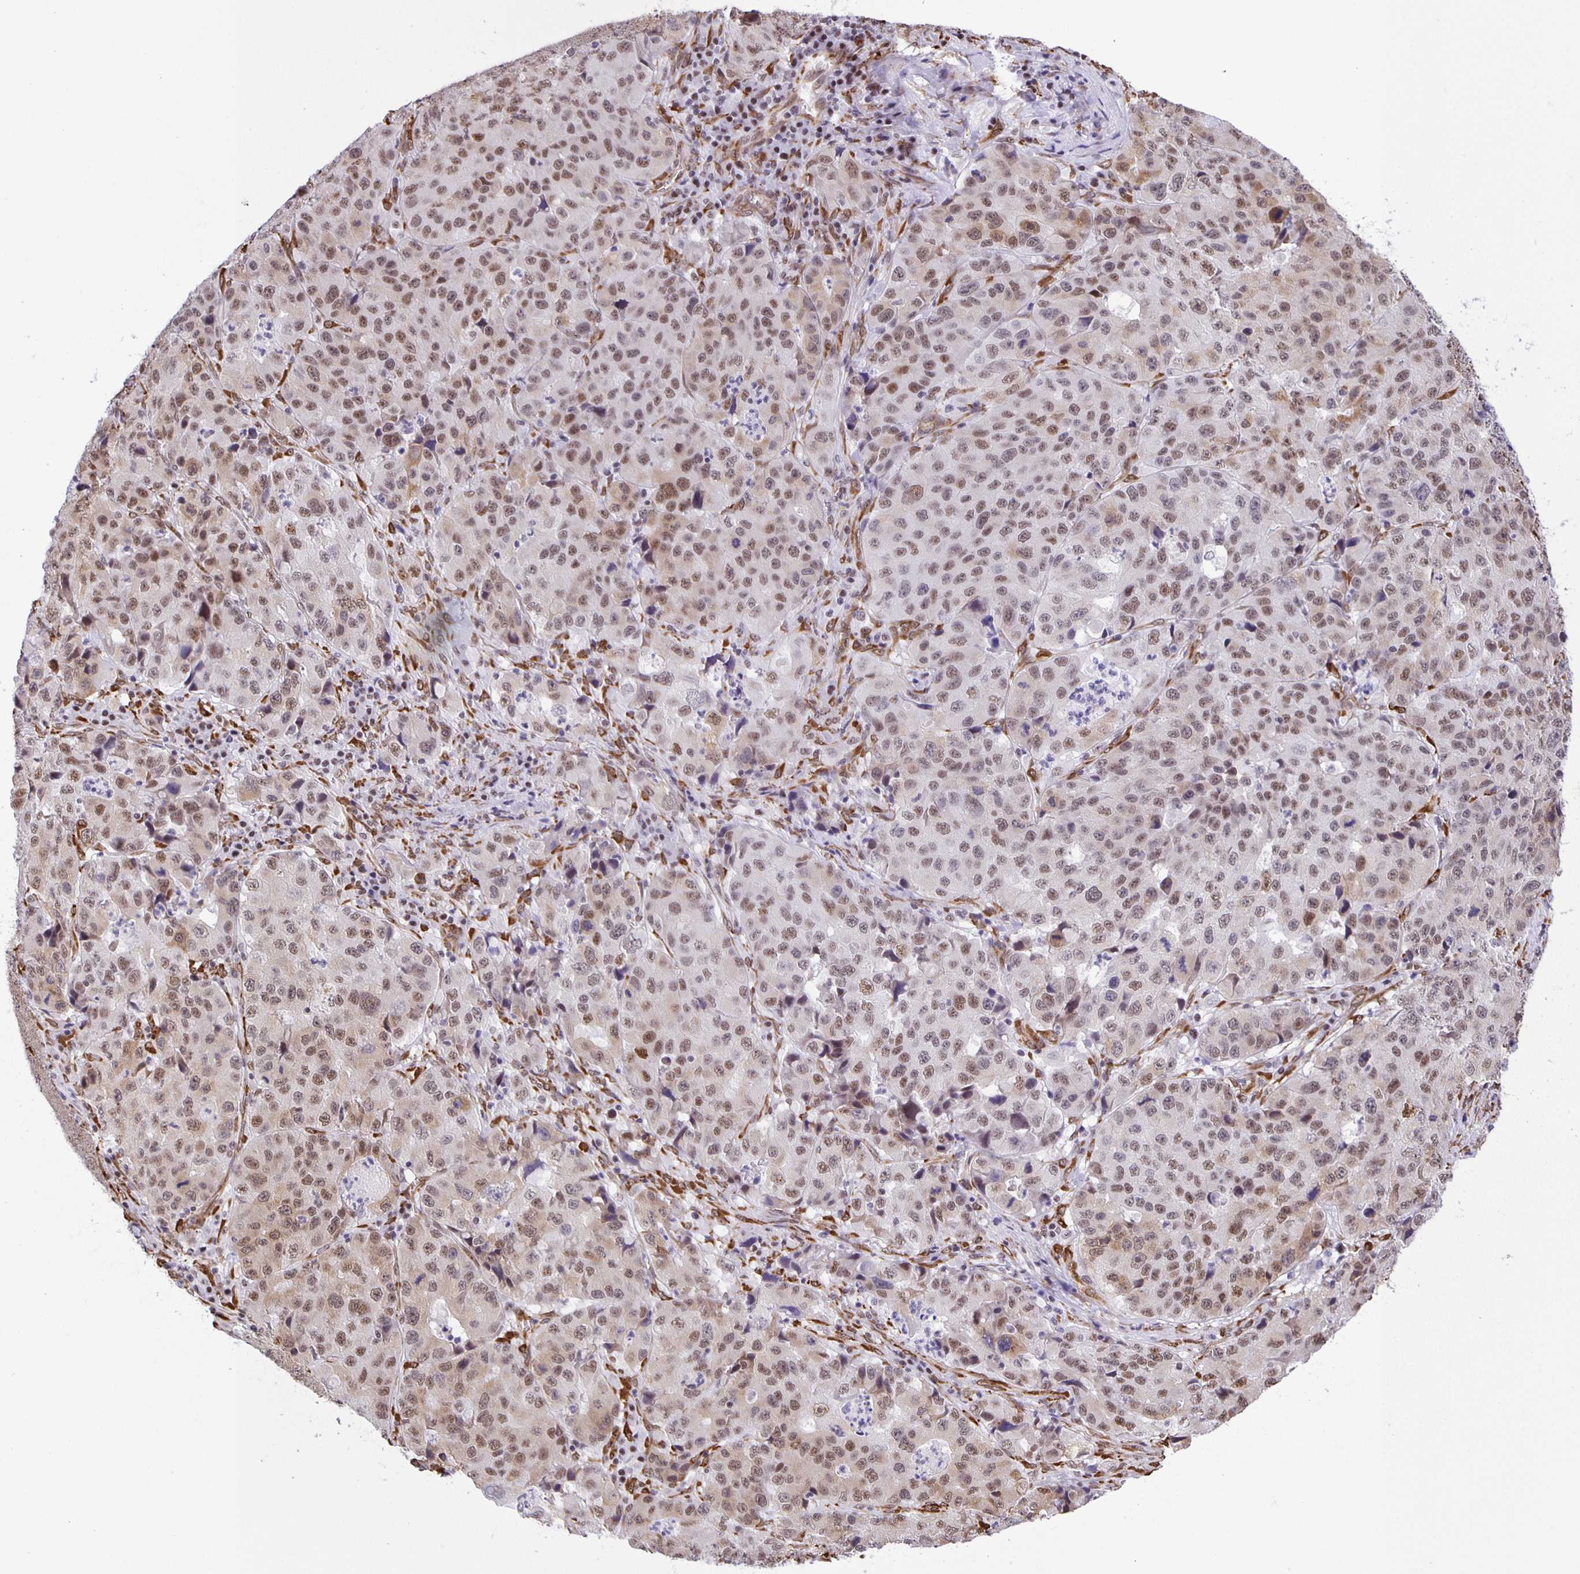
{"staining": {"intensity": "moderate", "quantity": ">75%", "location": "nuclear"}, "tissue": "stomach cancer", "cell_type": "Tumor cells", "image_type": "cancer", "snomed": [{"axis": "morphology", "description": "Adenocarcinoma, NOS"}, {"axis": "topography", "description": "Stomach"}], "caption": "Stomach cancer stained with a protein marker shows moderate staining in tumor cells.", "gene": "ZRANB2", "patient": {"sex": "male", "age": 71}}